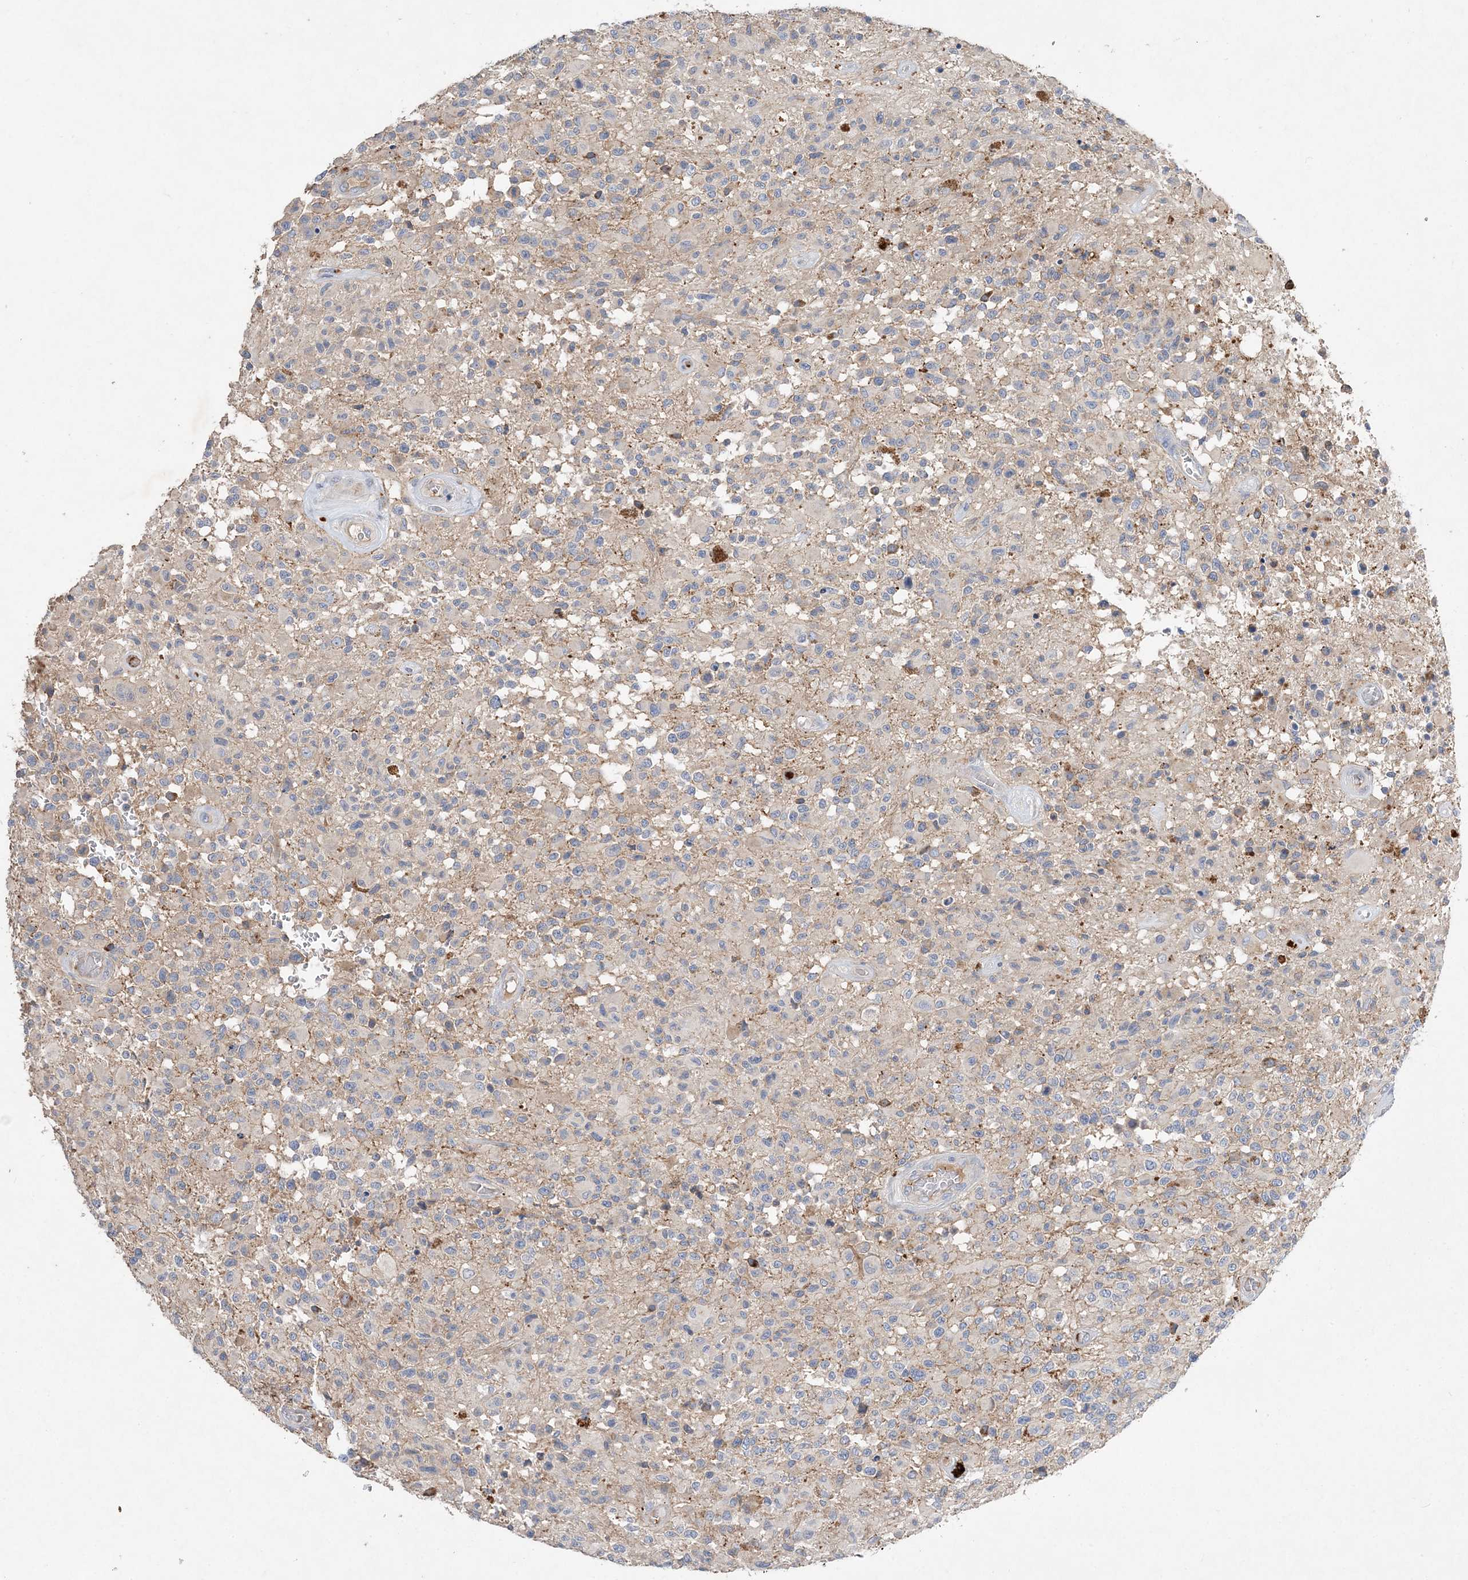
{"staining": {"intensity": "negative", "quantity": "none", "location": "none"}, "tissue": "glioma", "cell_type": "Tumor cells", "image_type": "cancer", "snomed": [{"axis": "morphology", "description": "Glioma, malignant, High grade"}, {"axis": "morphology", "description": "Glioblastoma, NOS"}, {"axis": "topography", "description": "Brain"}], "caption": "This is a image of immunohistochemistry staining of glioma, which shows no expression in tumor cells. (Brightfield microscopy of DAB (3,3'-diaminobenzidine) IHC at high magnification).", "gene": "ADCK2", "patient": {"sex": "male", "age": 60}}